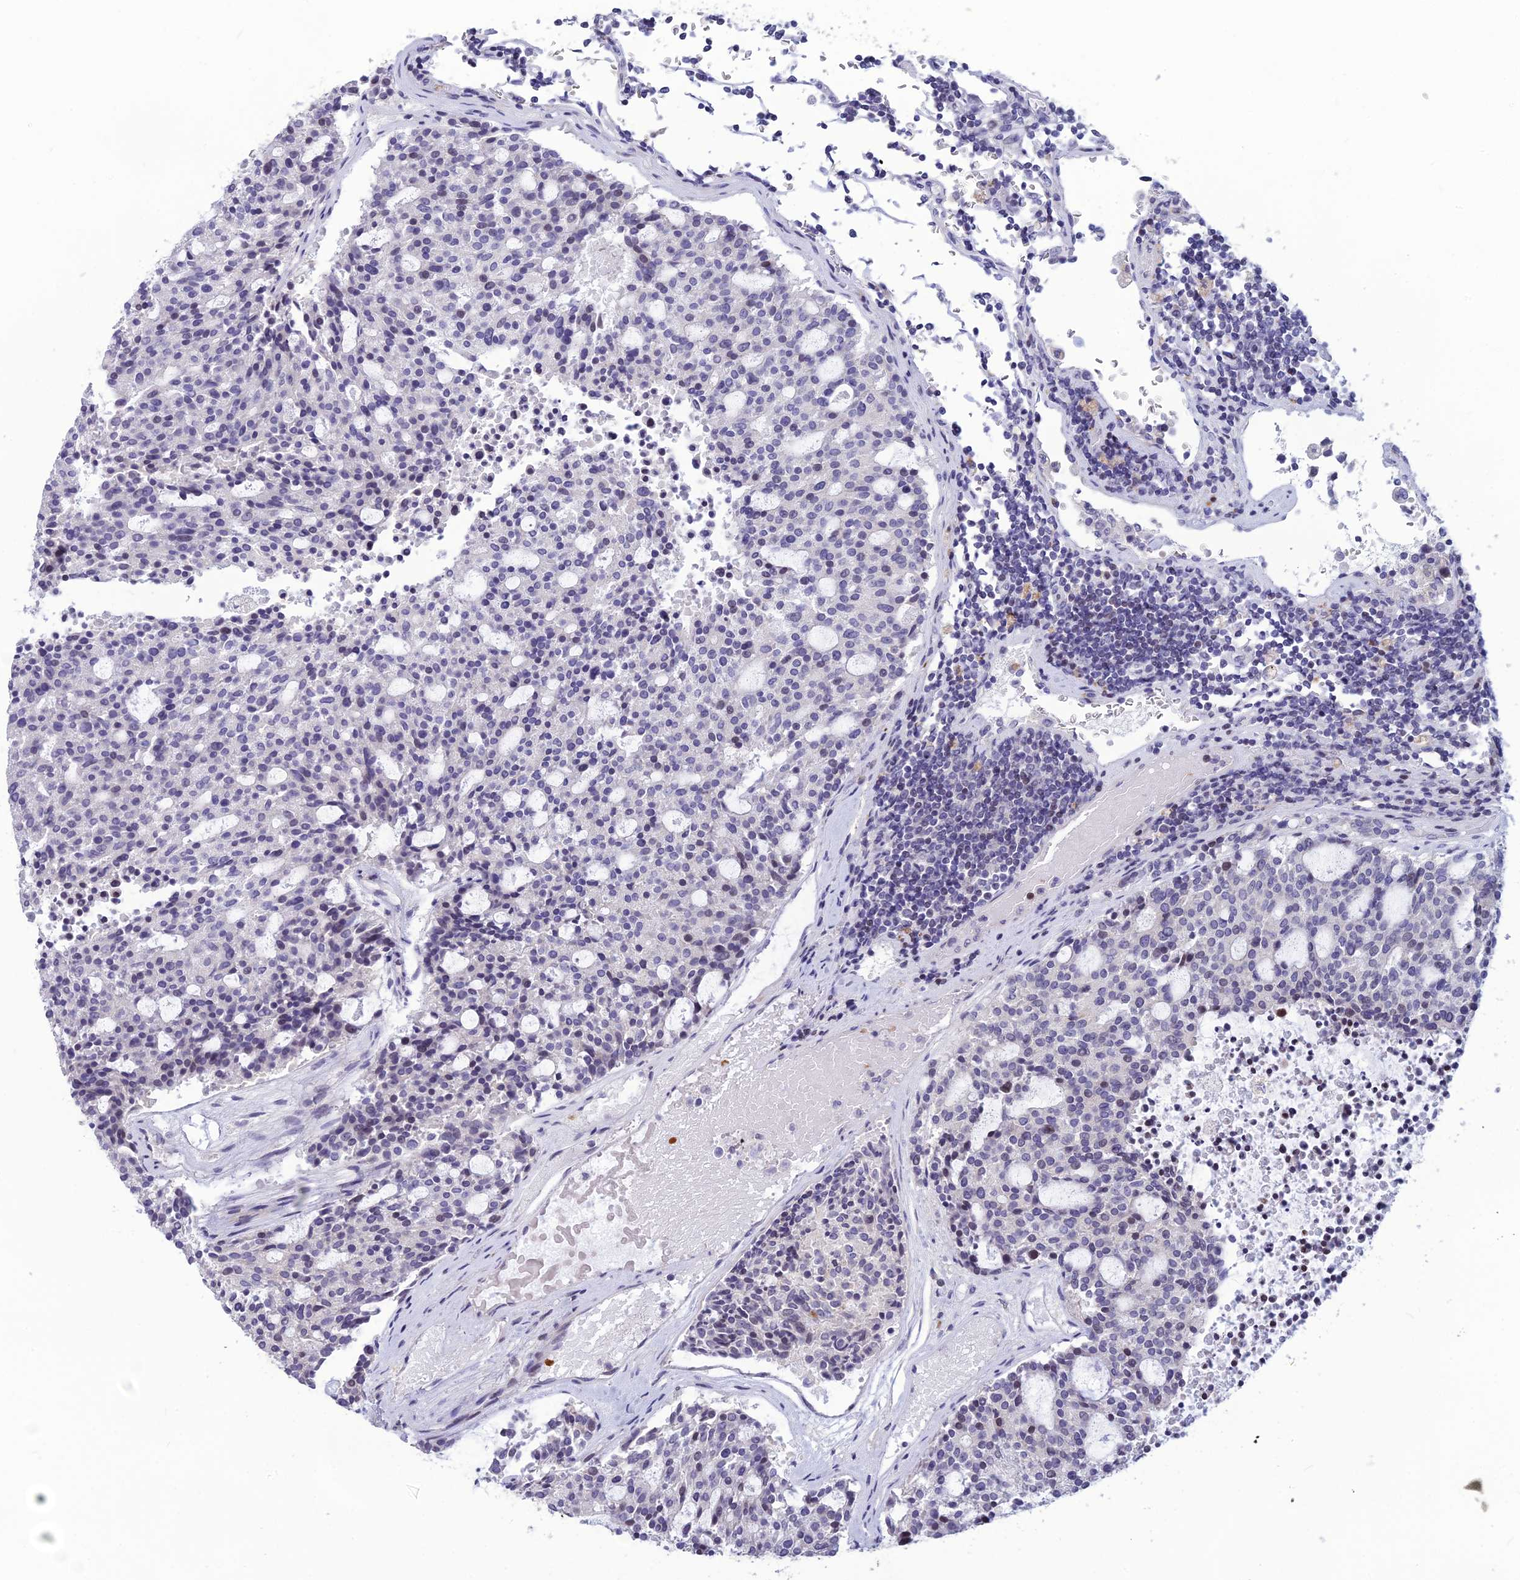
{"staining": {"intensity": "negative", "quantity": "none", "location": "none"}, "tissue": "carcinoid", "cell_type": "Tumor cells", "image_type": "cancer", "snomed": [{"axis": "morphology", "description": "Carcinoid, malignant, NOS"}, {"axis": "topography", "description": "Pancreas"}], "caption": "The photomicrograph reveals no staining of tumor cells in malignant carcinoid. Brightfield microscopy of IHC stained with DAB (brown) and hematoxylin (blue), captured at high magnification.", "gene": "TMEM134", "patient": {"sex": "female", "age": 54}}